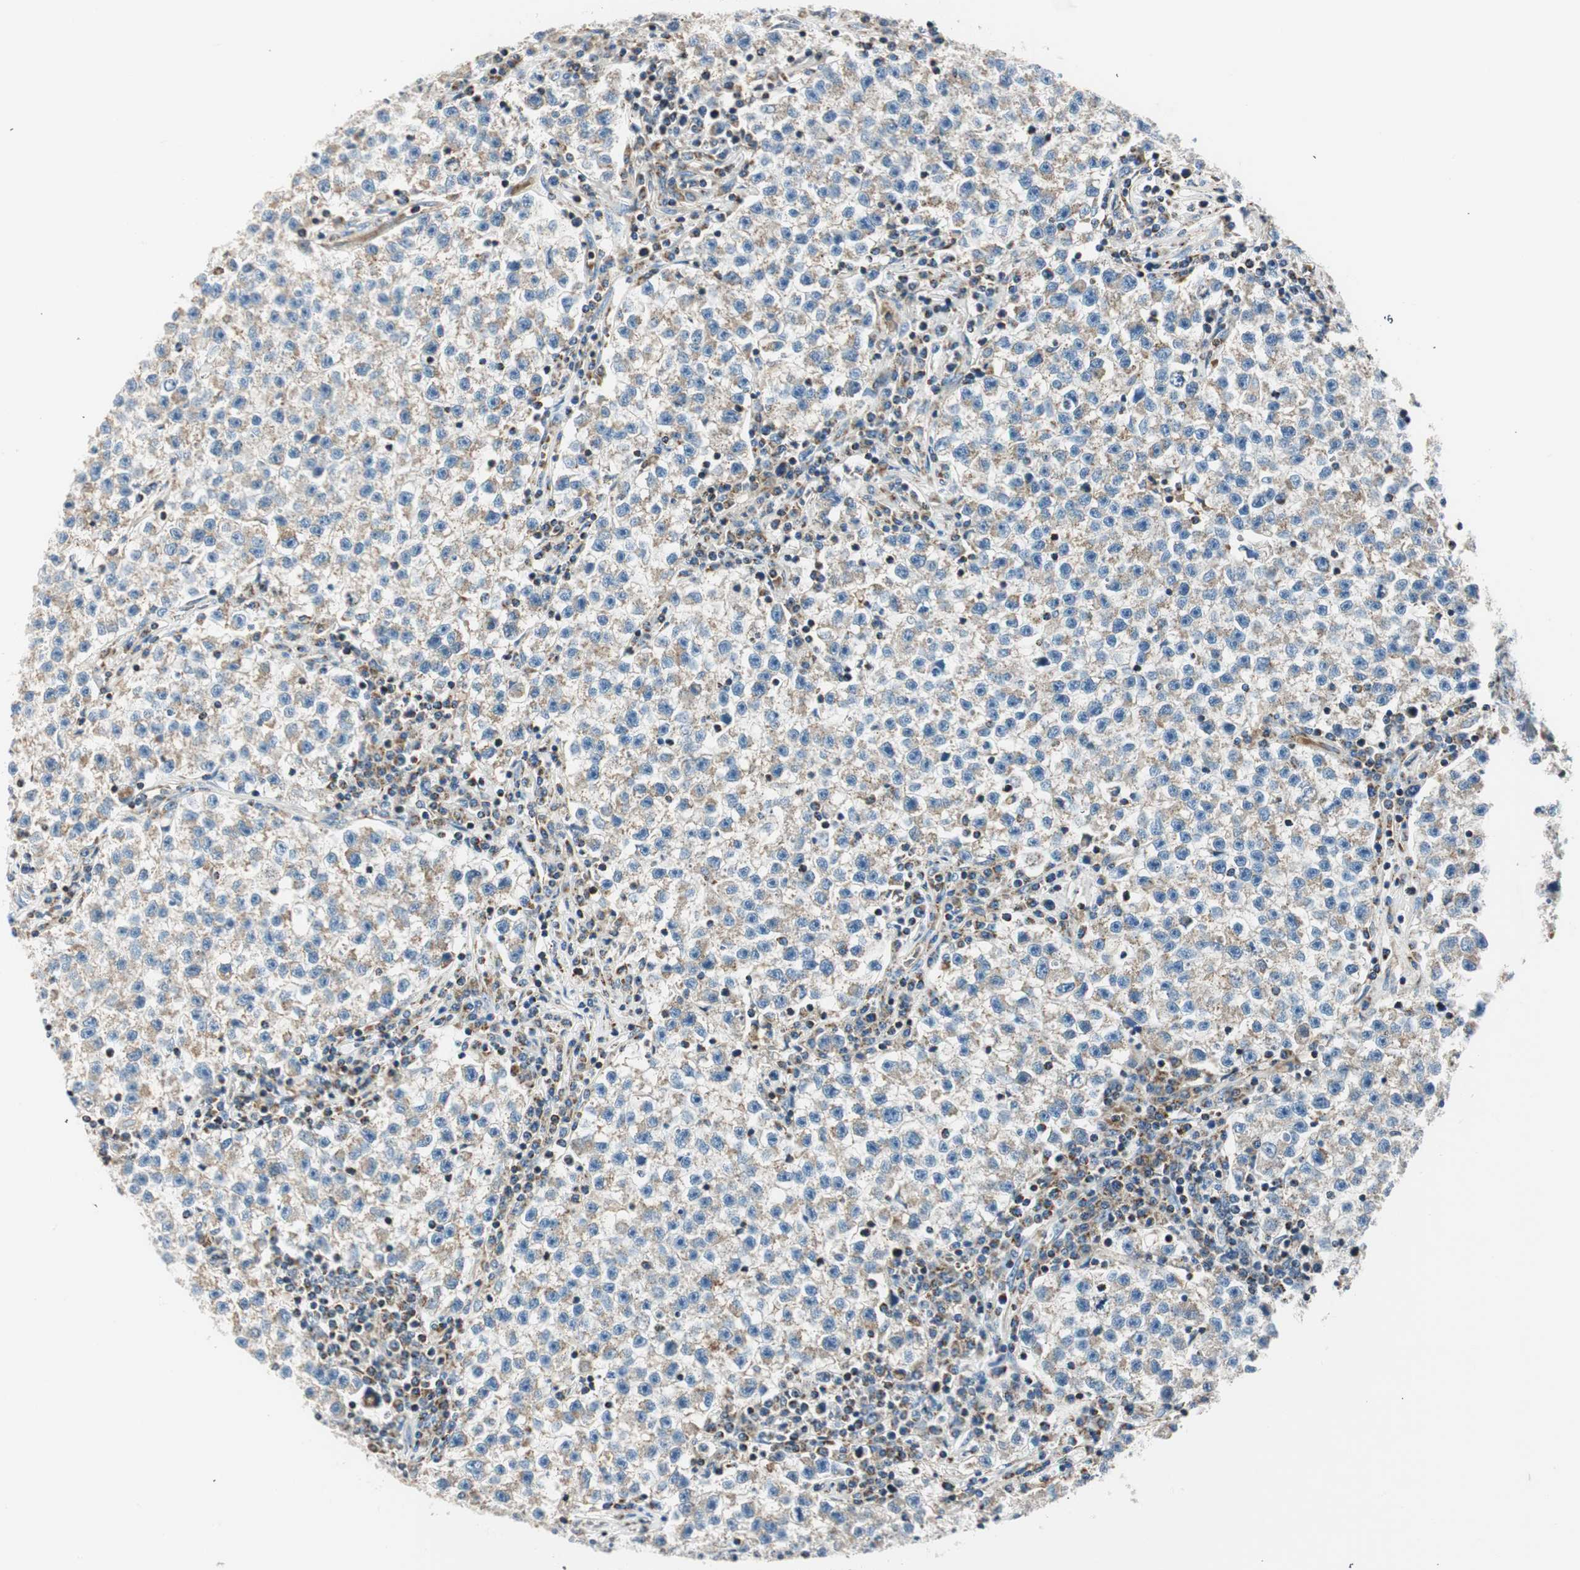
{"staining": {"intensity": "weak", "quantity": ">75%", "location": "cytoplasmic/membranous"}, "tissue": "testis cancer", "cell_type": "Tumor cells", "image_type": "cancer", "snomed": [{"axis": "morphology", "description": "Seminoma, NOS"}, {"axis": "topography", "description": "Testis"}], "caption": "Immunohistochemistry of human testis cancer (seminoma) displays low levels of weak cytoplasmic/membranous expression in approximately >75% of tumor cells. (DAB (3,3'-diaminobenzidine) = brown stain, brightfield microscopy at high magnification).", "gene": "RORB", "patient": {"sex": "male", "age": 22}}